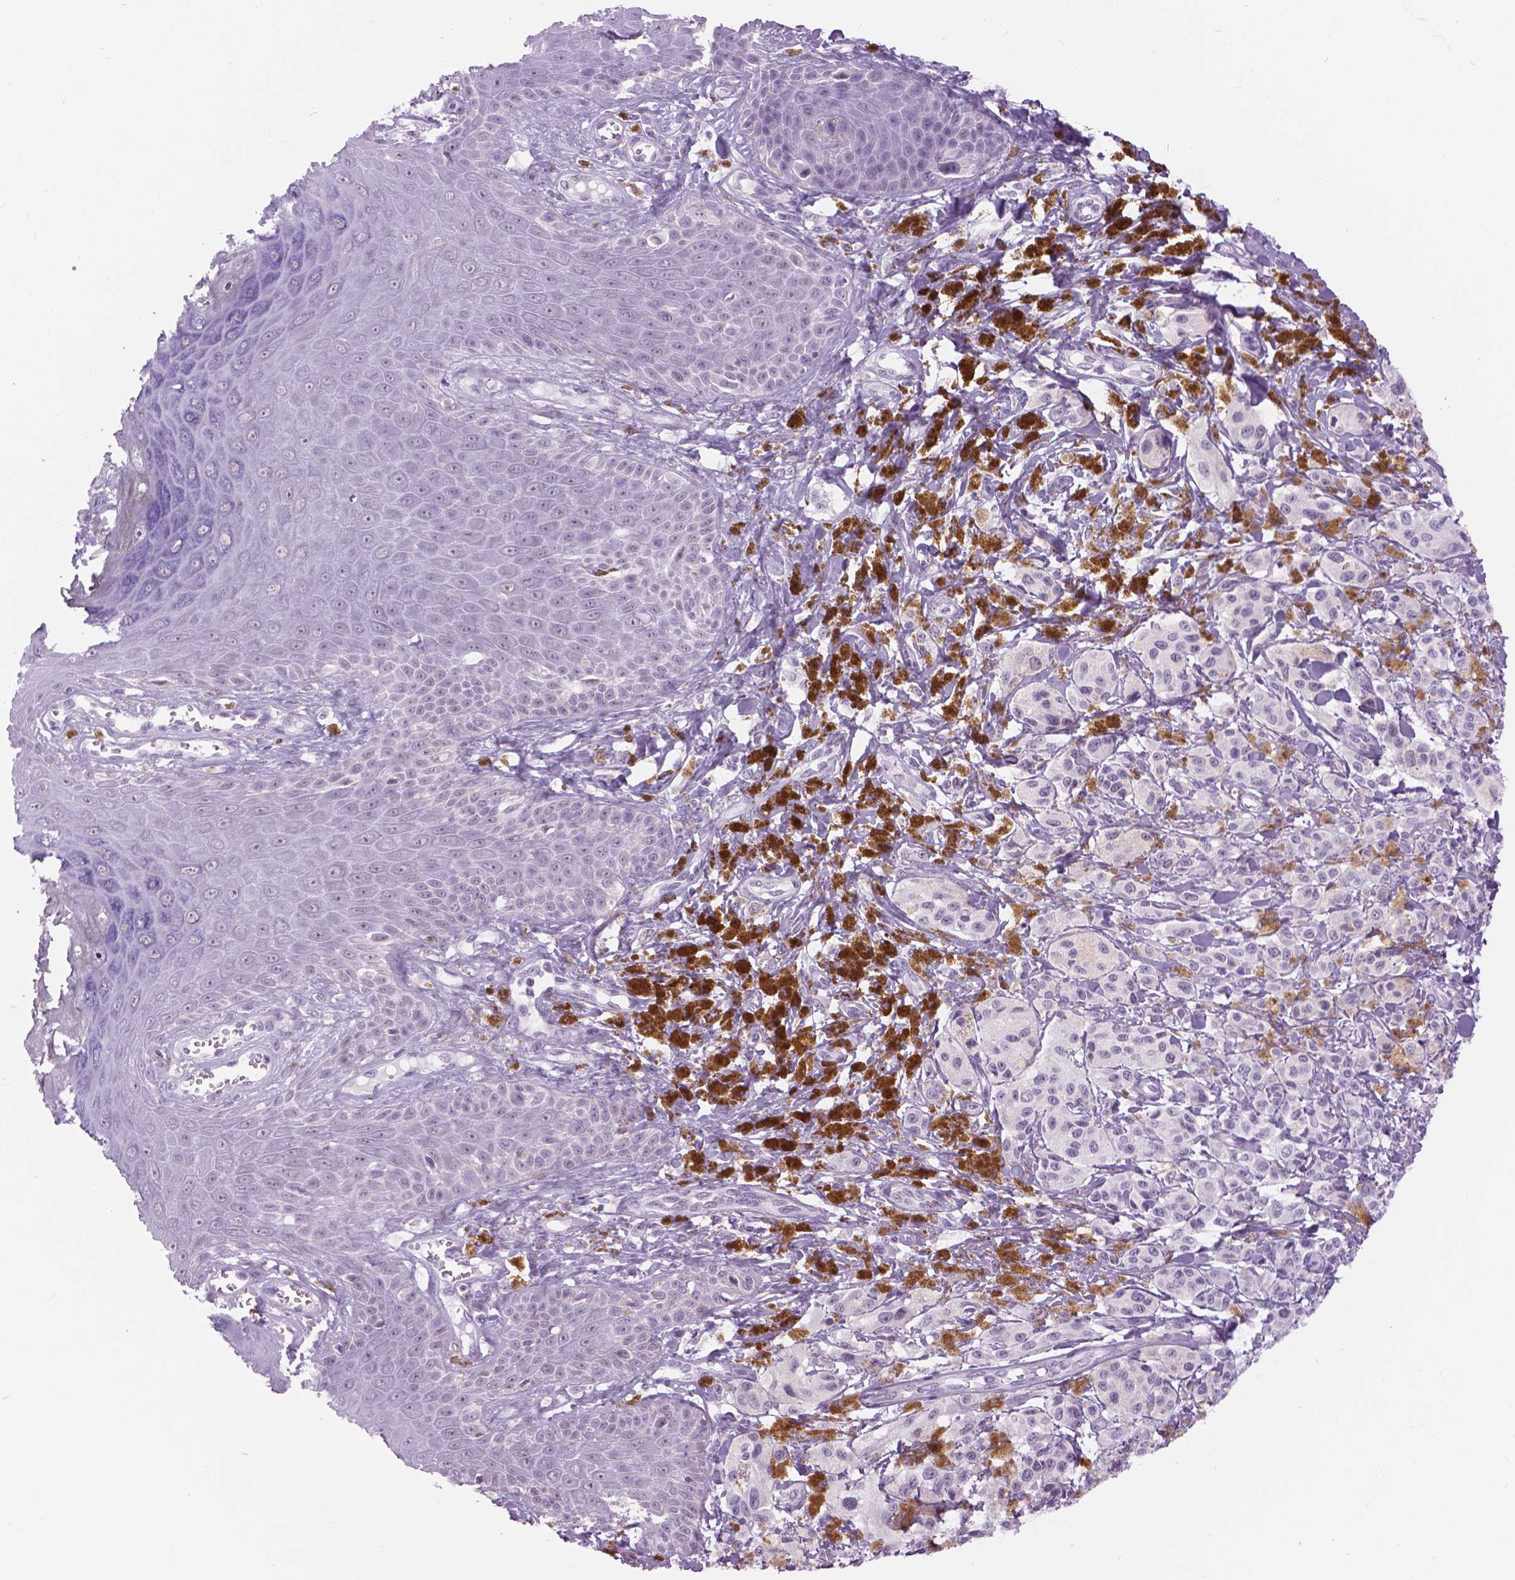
{"staining": {"intensity": "negative", "quantity": "none", "location": "none"}, "tissue": "melanoma", "cell_type": "Tumor cells", "image_type": "cancer", "snomed": [{"axis": "morphology", "description": "Malignant melanoma, NOS"}, {"axis": "topography", "description": "Skin"}], "caption": "High power microscopy histopathology image of an IHC photomicrograph of melanoma, revealing no significant positivity in tumor cells.", "gene": "MYOM1", "patient": {"sex": "female", "age": 80}}